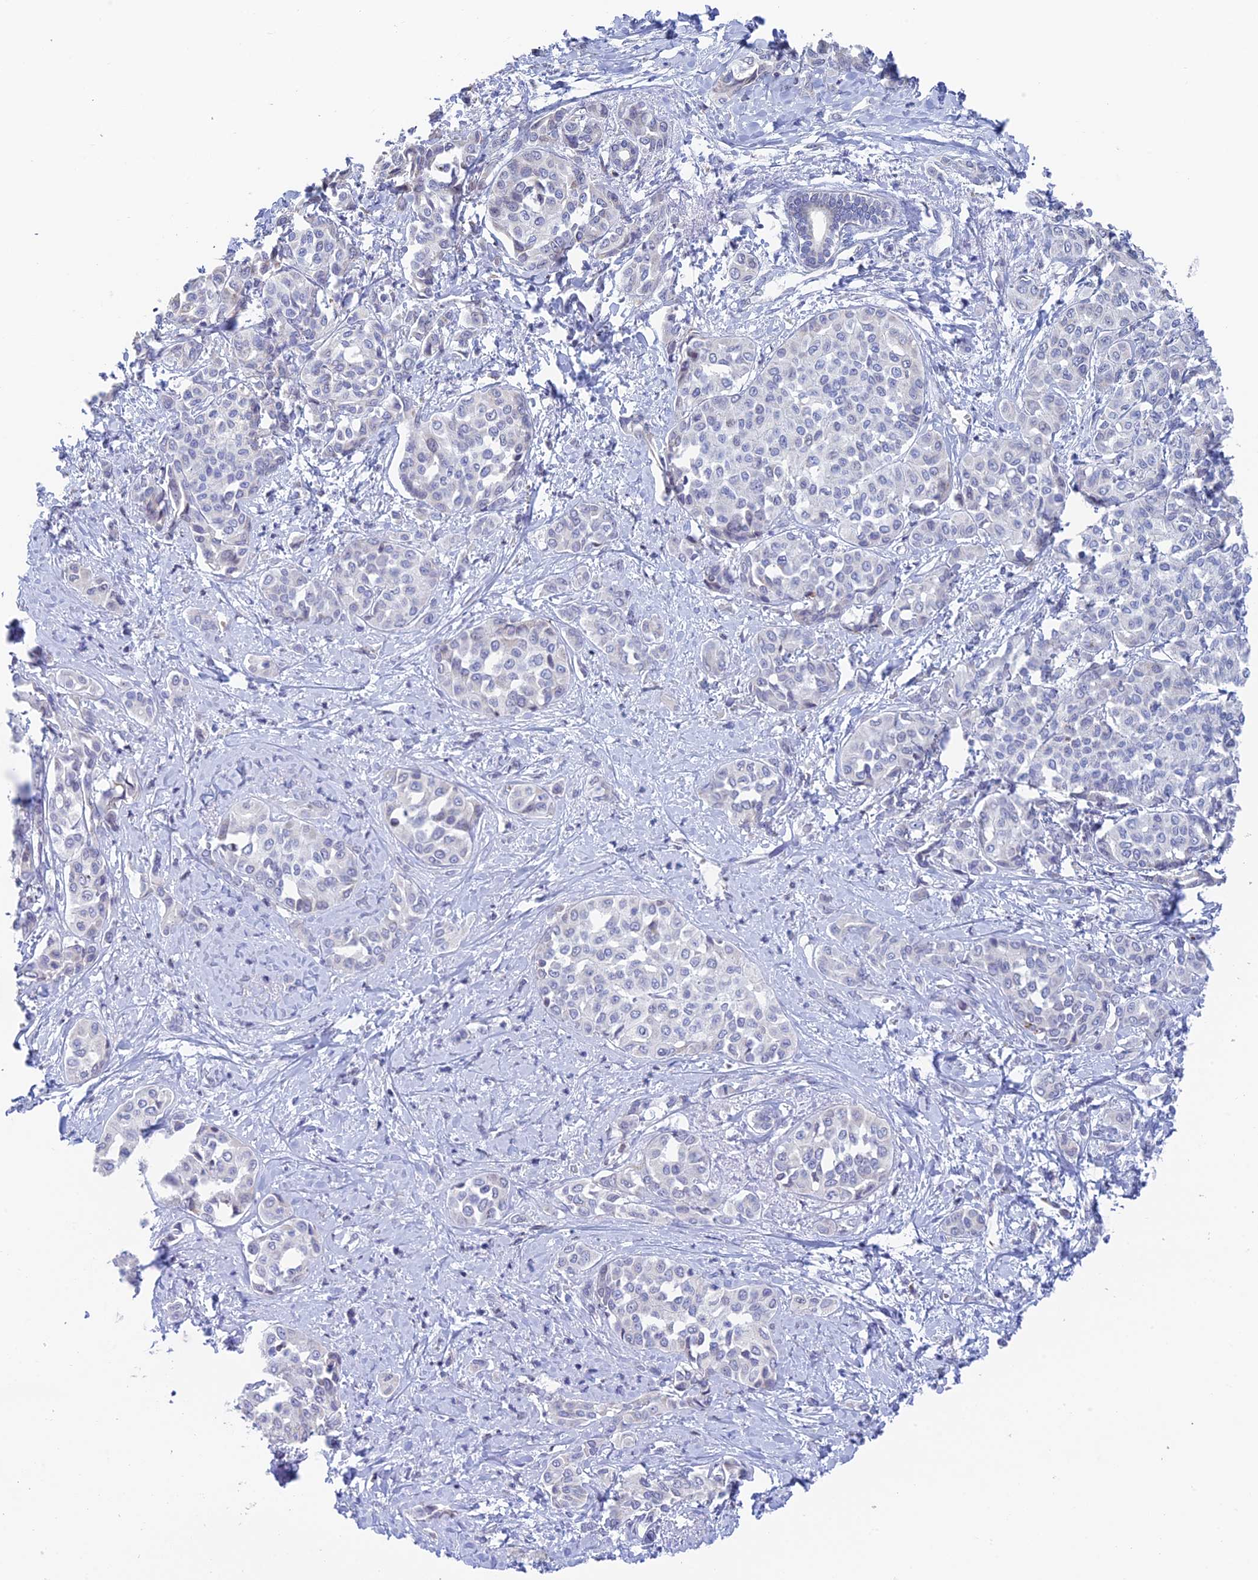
{"staining": {"intensity": "negative", "quantity": "none", "location": "none"}, "tissue": "liver cancer", "cell_type": "Tumor cells", "image_type": "cancer", "snomed": [{"axis": "morphology", "description": "Cholangiocarcinoma"}, {"axis": "topography", "description": "Liver"}], "caption": "IHC photomicrograph of neoplastic tissue: human liver cholangiocarcinoma stained with DAB exhibits no significant protein staining in tumor cells.", "gene": "REXO5", "patient": {"sex": "female", "age": 77}}